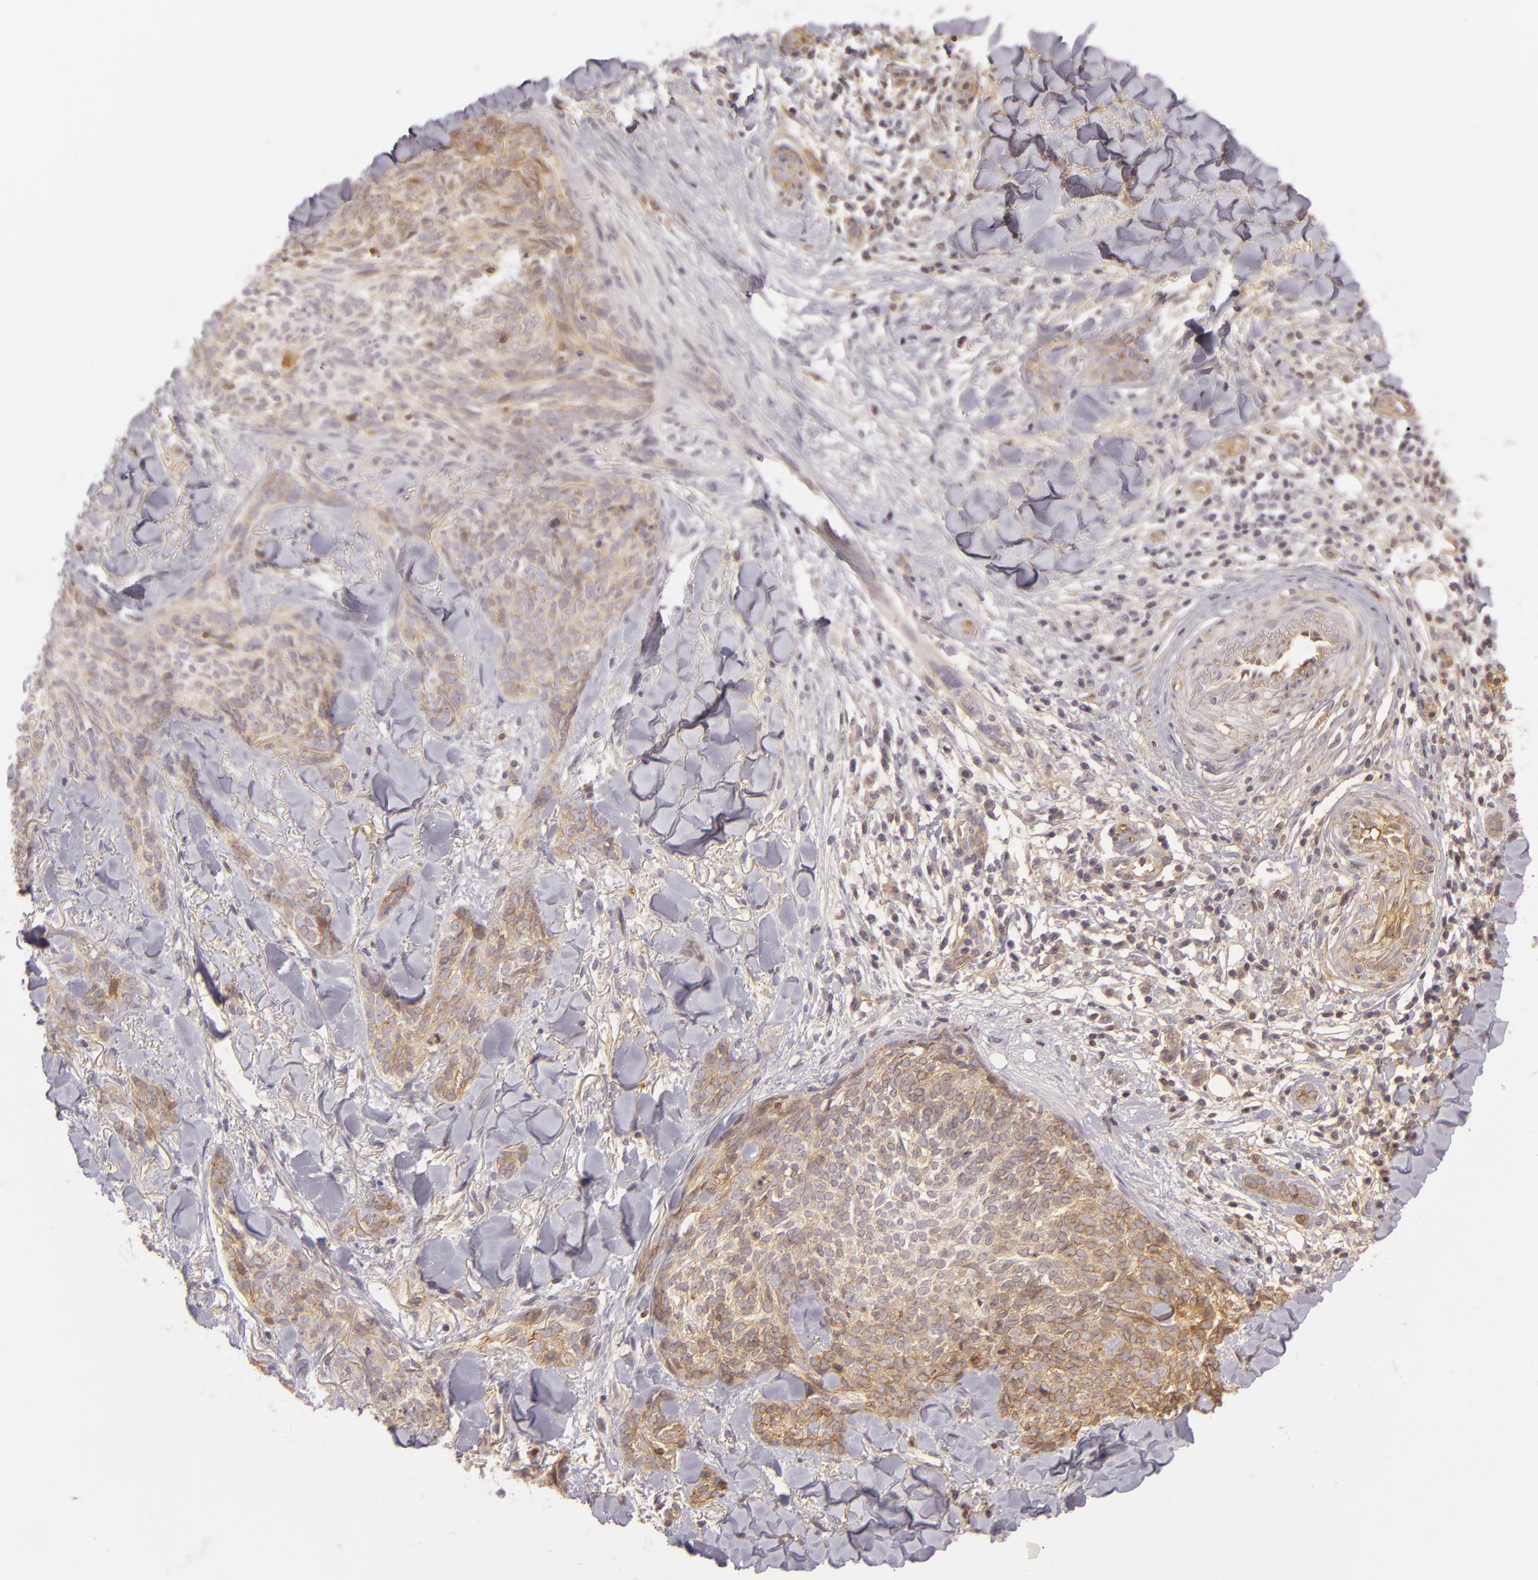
{"staining": {"intensity": "weak", "quantity": ">75%", "location": "cytoplasmic/membranous"}, "tissue": "skin cancer", "cell_type": "Tumor cells", "image_type": "cancer", "snomed": [{"axis": "morphology", "description": "Basal cell carcinoma"}, {"axis": "topography", "description": "Skin"}], "caption": "Human skin cancer stained with a brown dye reveals weak cytoplasmic/membranous positive expression in about >75% of tumor cells.", "gene": "CD59", "patient": {"sex": "female", "age": 81}}